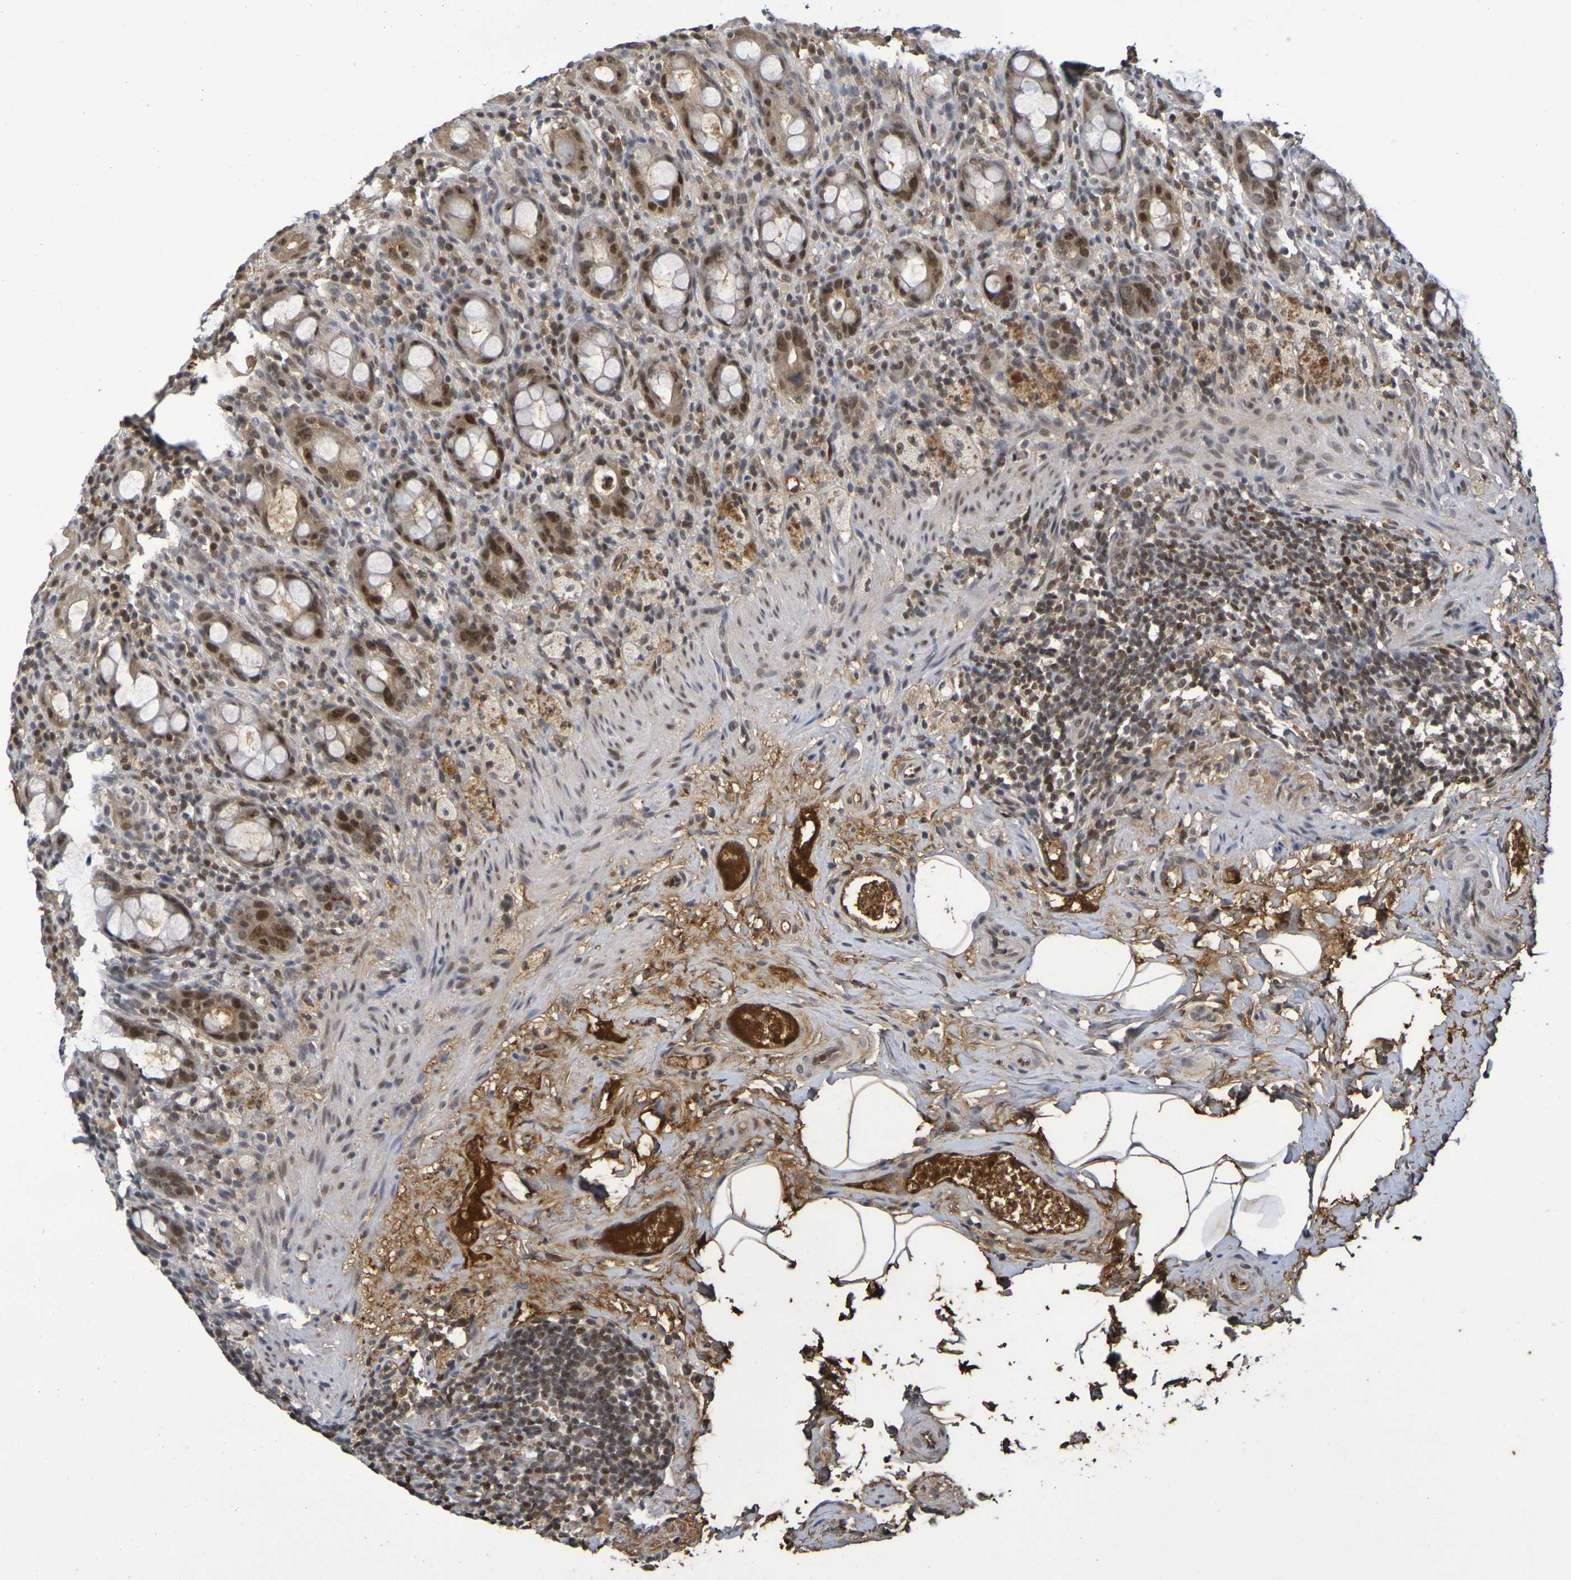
{"staining": {"intensity": "moderate", "quantity": ">75%", "location": "cytoplasmic/membranous,nuclear"}, "tissue": "rectum", "cell_type": "Glandular cells", "image_type": "normal", "snomed": [{"axis": "morphology", "description": "Normal tissue, NOS"}, {"axis": "topography", "description": "Rectum"}], "caption": "A histopathology image of human rectum stained for a protein displays moderate cytoplasmic/membranous,nuclear brown staining in glandular cells. The protein is stained brown, and the nuclei are stained in blue (DAB (3,3'-diaminobenzidine) IHC with brightfield microscopy, high magnification).", "gene": "TERF2", "patient": {"sex": "male", "age": 44}}